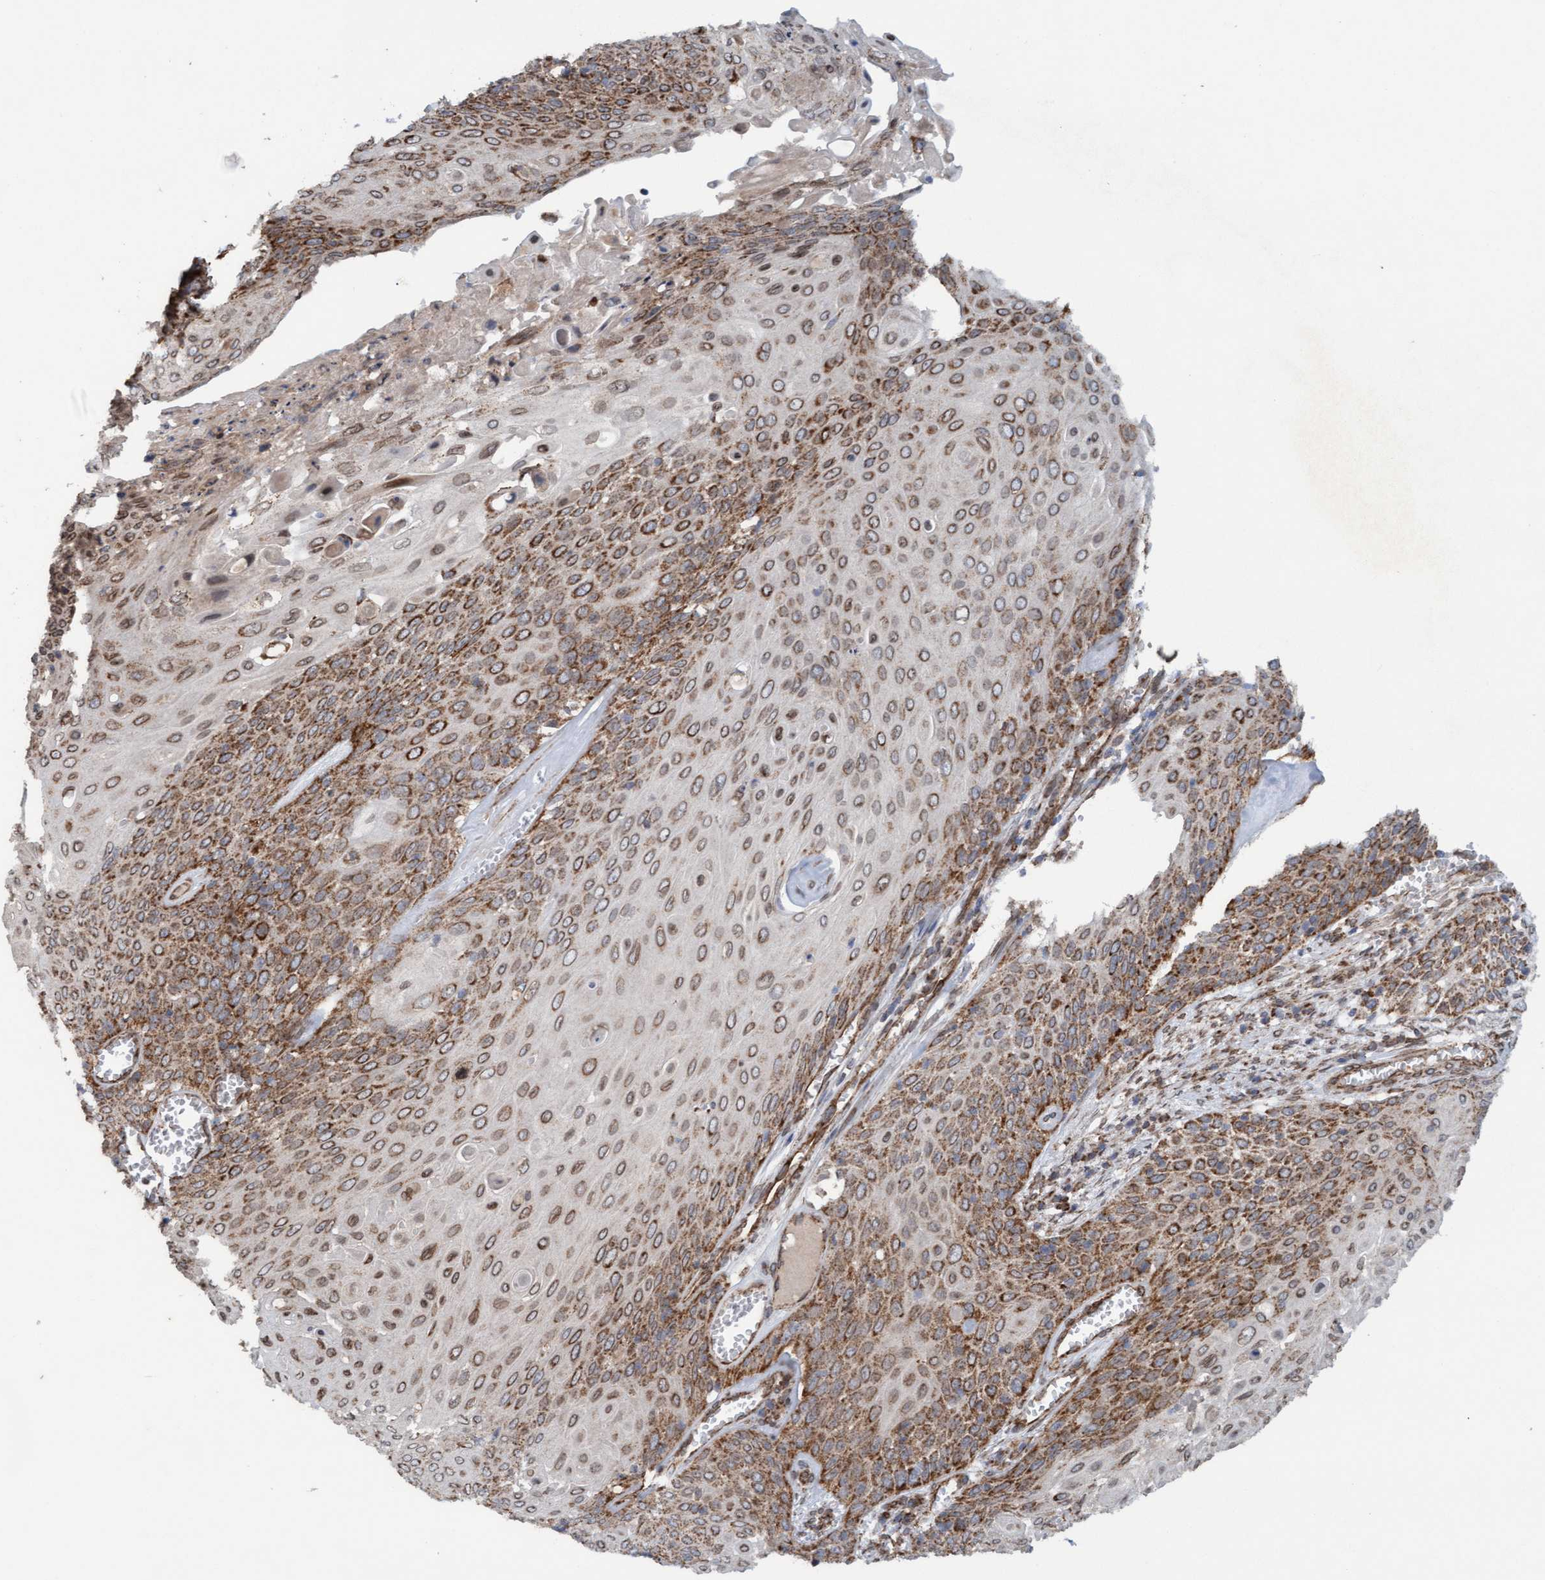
{"staining": {"intensity": "moderate", "quantity": ">75%", "location": "cytoplasmic/membranous"}, "tissue": "cervical cancer", "cell_type": "Tumor cells", "image_type": "cancer", "snomed": [{"axis": "morphology", "description": "Squamous cell carcinoma, NOS"}, {"axis": "topography", "description": "Cervix"}], "caption": "Immunohistochemistry histopathology image of cervical squamous cell carcinoma stained for a protein (brown), which demonstrates medium levels of moderate cytoplasmic/membranous expression in approximately >75% of tumor cells.", "gene": "MRPS23", "patient": {"sex": "female", "age": 39}}